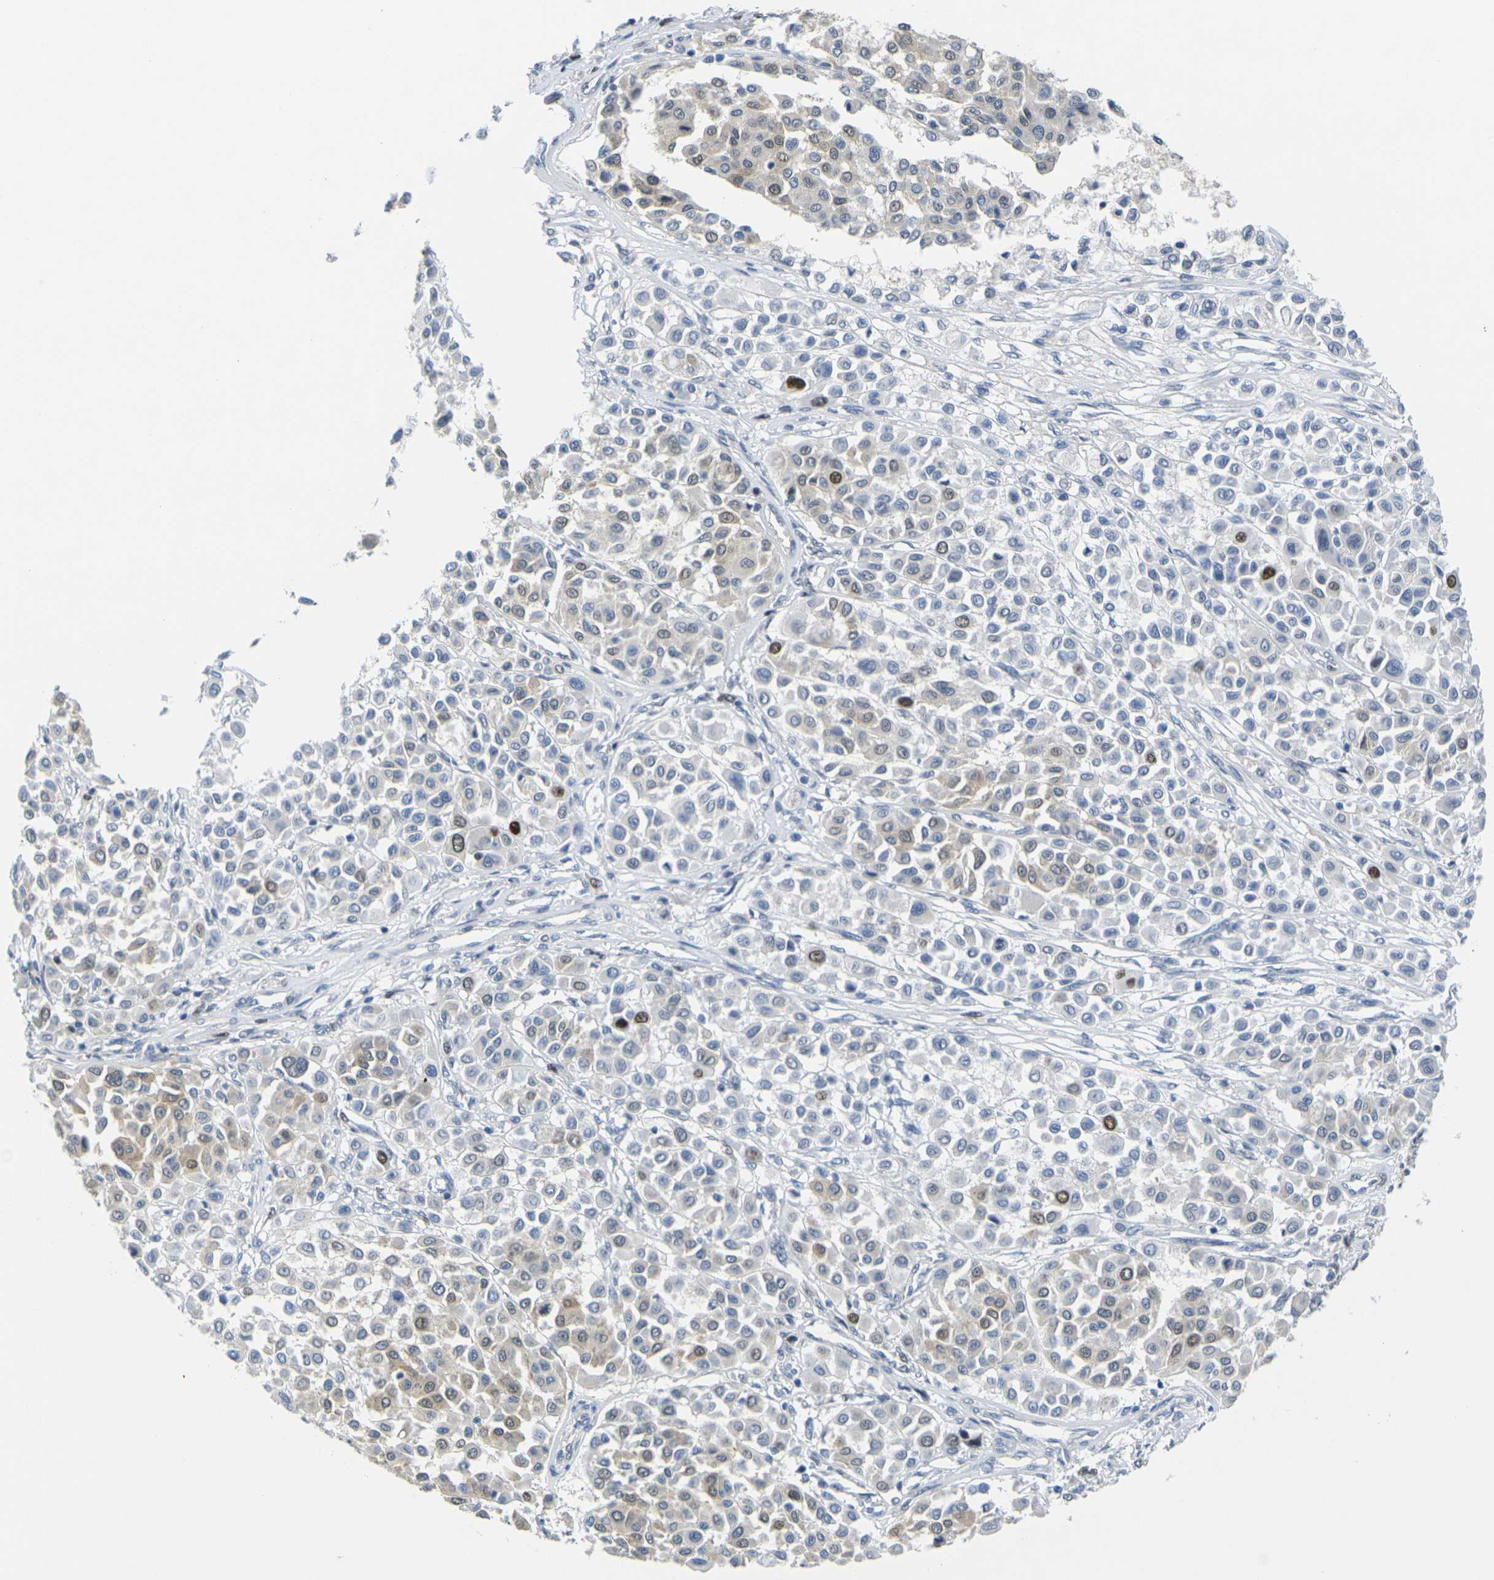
{"staining": {"intensity": "strong", "quantity": "<25%", "location": "nuclear"}, "tissue": "melanoma", "cell_type": "Tumor cells", "image_type": "cancer", "snomed": [{"axis": "morphology", "description": "Malignant melanoma, Metastatic site"}, {"axis": "topography", "description": "Soft tissue"}], "caption": "Malignant melanoma (metastatic site) was stained to show a protein in brown. There is medium levels of strong nuclear staining in approximately <25% of tumor cells.", "gene": "CDK2", "patient": {"sex": "male", "age": 41}}